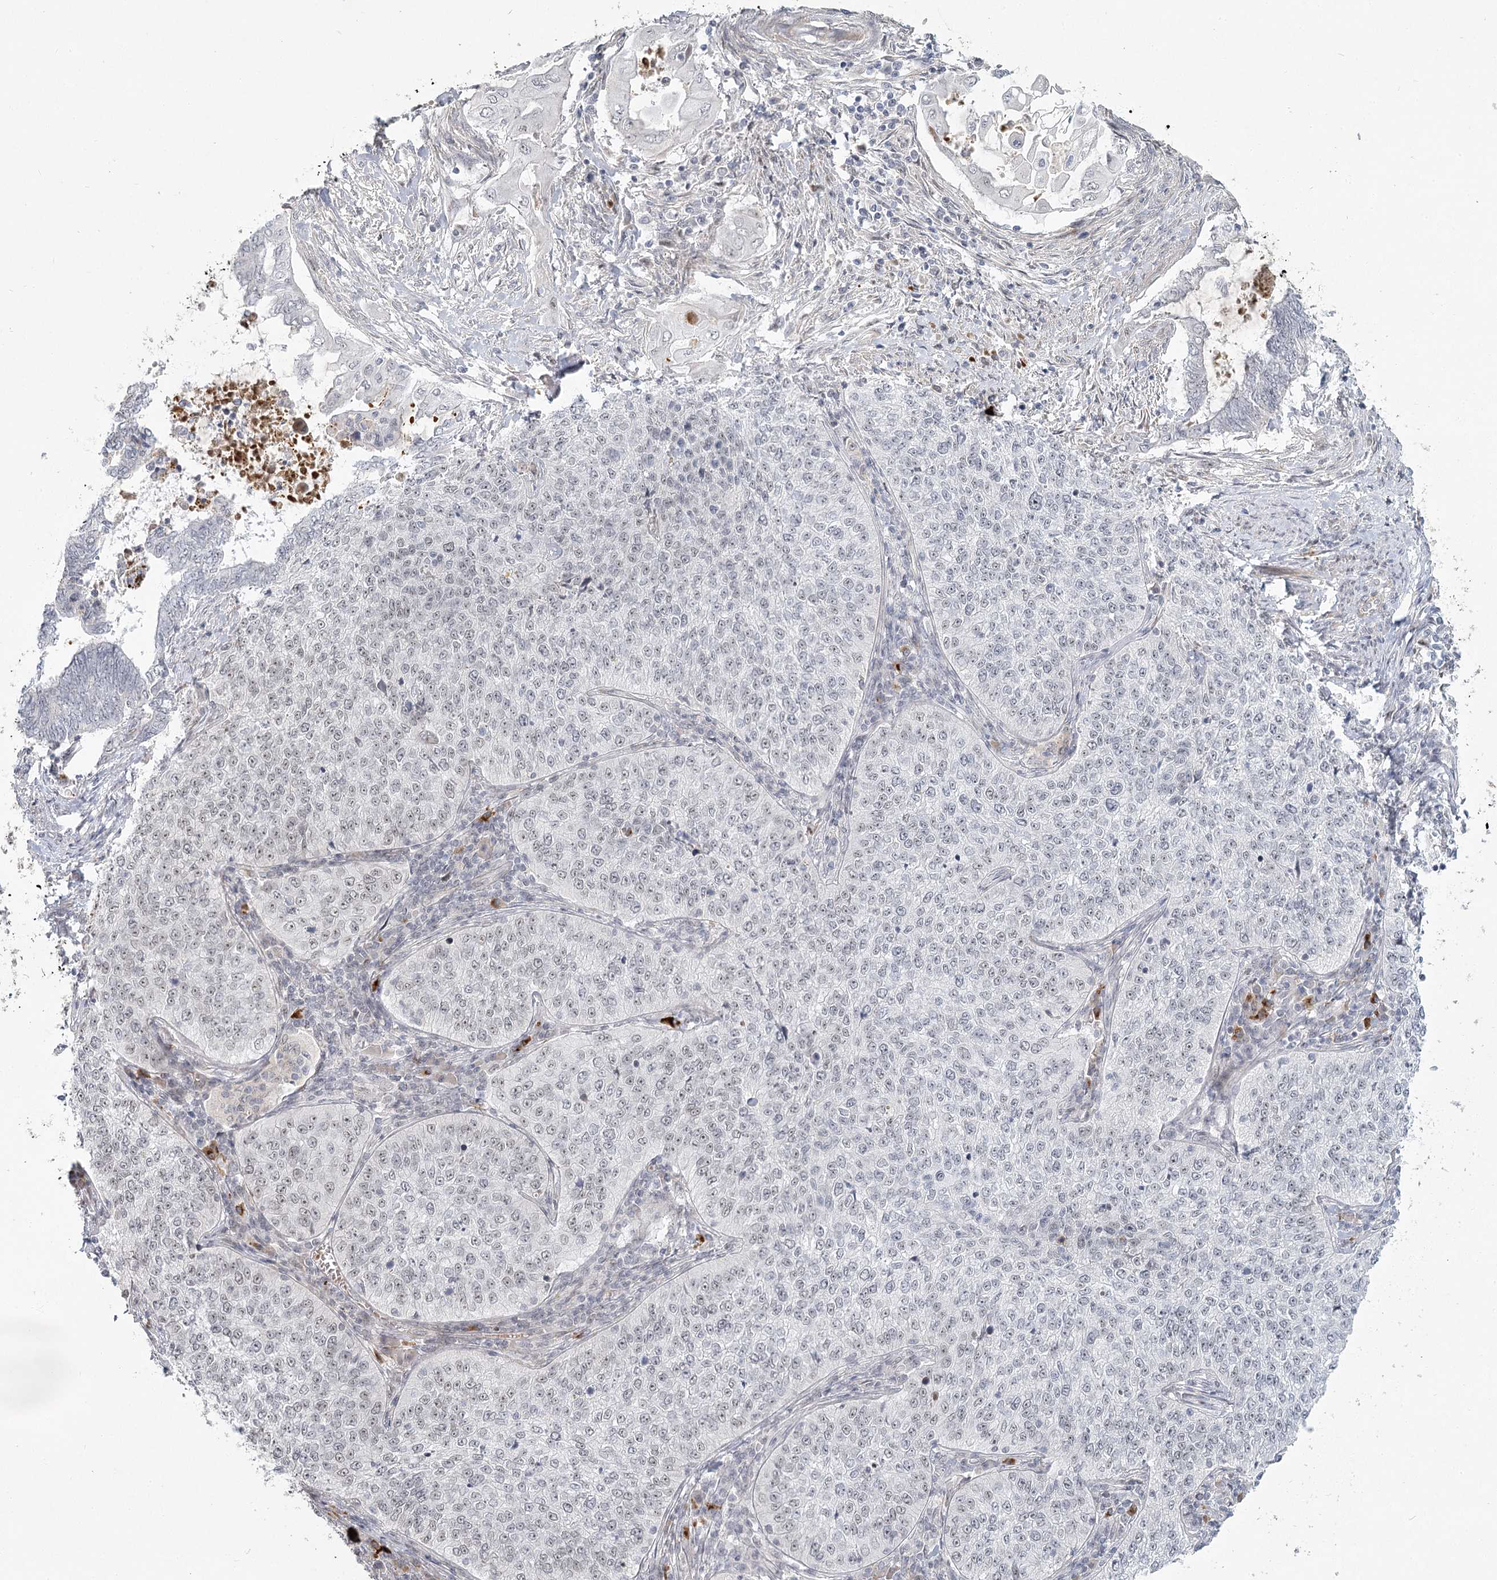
{"staining": {"intensity": "weak", "quantity": "25%-75%", "location": "nuclear"}, "tissue": "cervical cancer", "cell_type": "Tumor cells", "image_type": "cancer", "snomed": [{"axis": "morphology", "description": "Squamous cell carcinoma, NOS"}, {"axis": "topography", "description": "Cervix"}], "caption": "Tumor cells display low levels of weak nuclear staining in about 25%-75% of cells in squamous cell carcinoma (cervical). (brown staining indicates protein expression, while blue staining denotes nuclei).", "gene": "EXOSC7", "patient": {"sex": "female", "age": 35}}